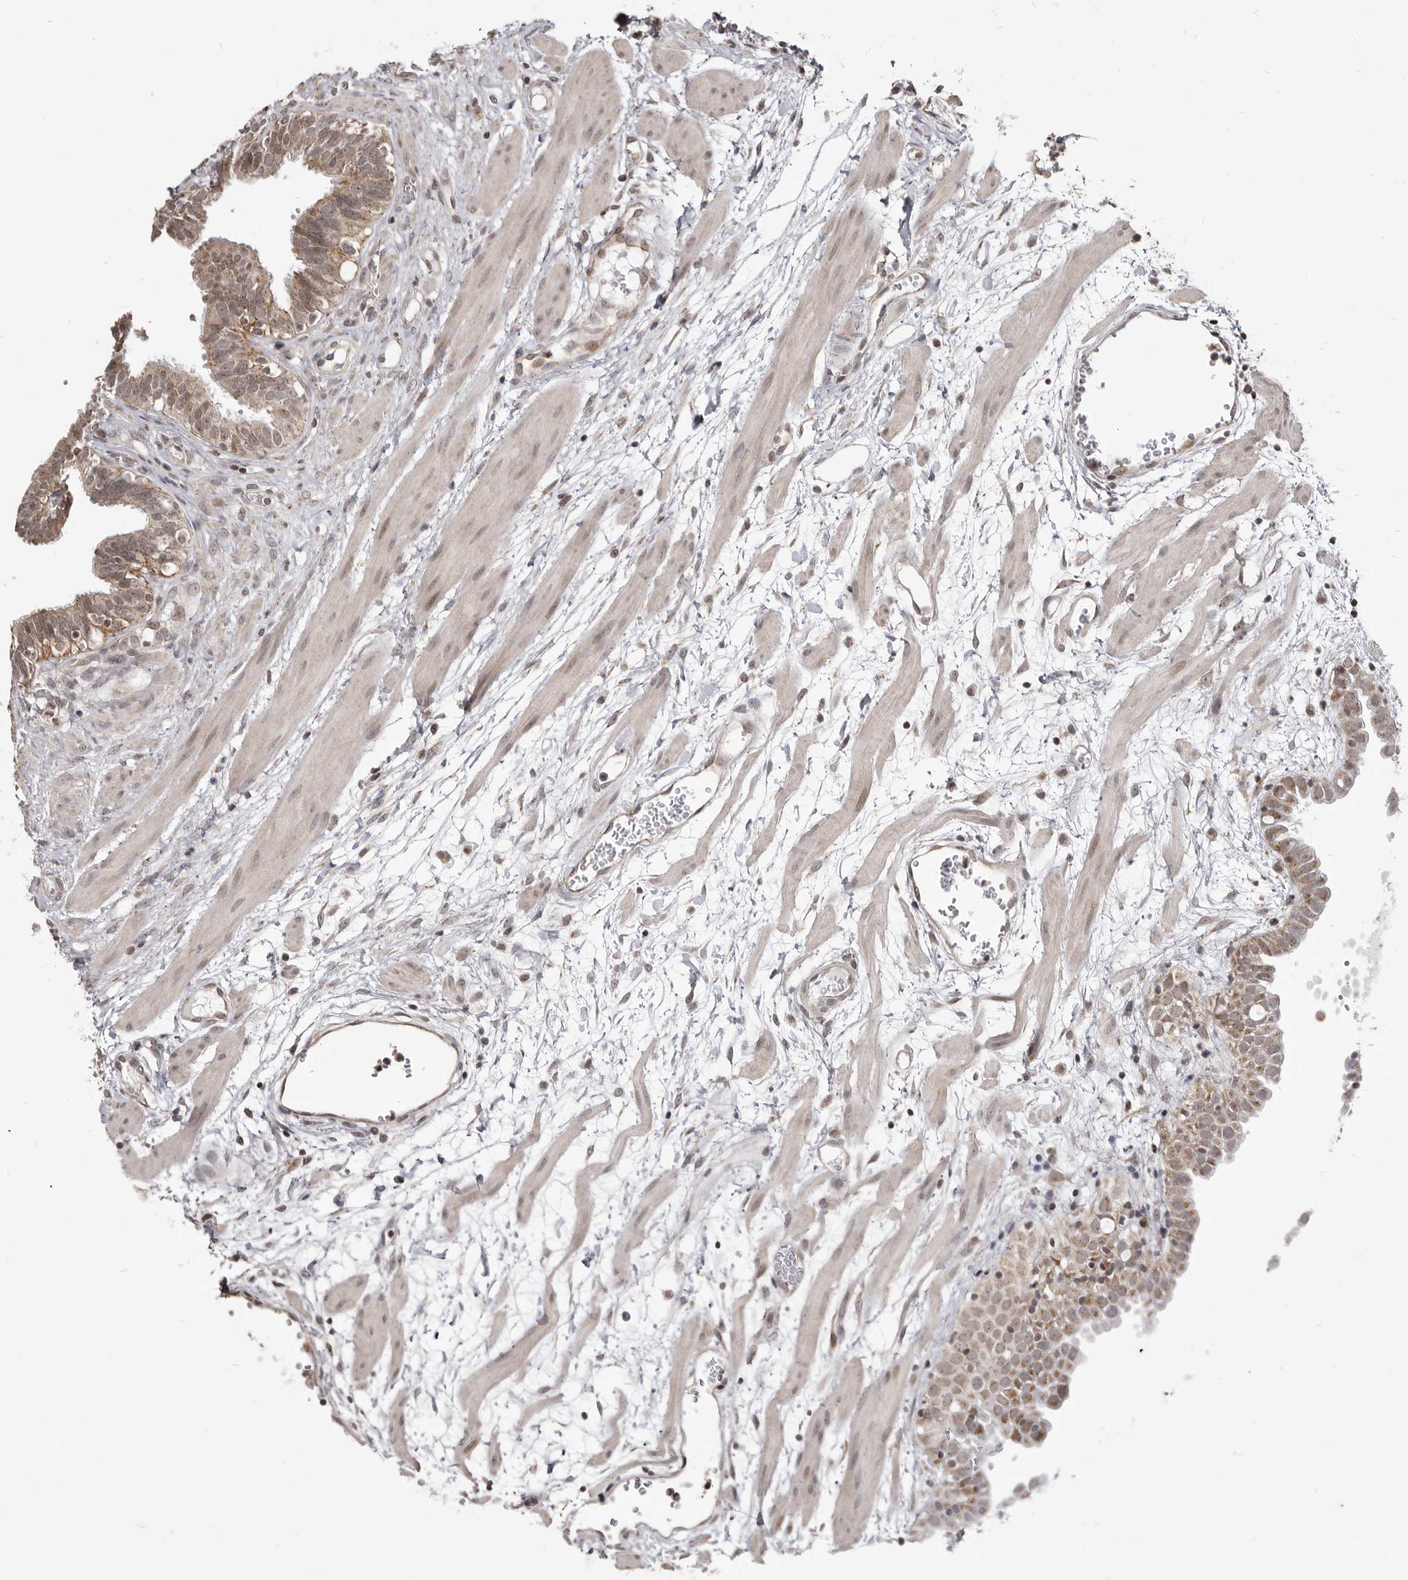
{"staining": {"intensity": "moderate", "quantity": ">75%", "location": "cytoplasmic/membranous,nuclear"}, "tissue": "fallopian tube", "cell_type": "Glandular cells", "image_type": "normal", "snomed": [{"axis": "morphology", "description": "Normal tissue, NOS"}, {"axis": "topography", "description": "Fallopian tube"}, {"axis": "topography", "description": "Placenta"}], "caption": "Human fallopian tube stained with a protein marker exhibits moderate staining in glandular cells.", "gene": "THUMPD1", "patient": {"sex": "female", "age": 32}}